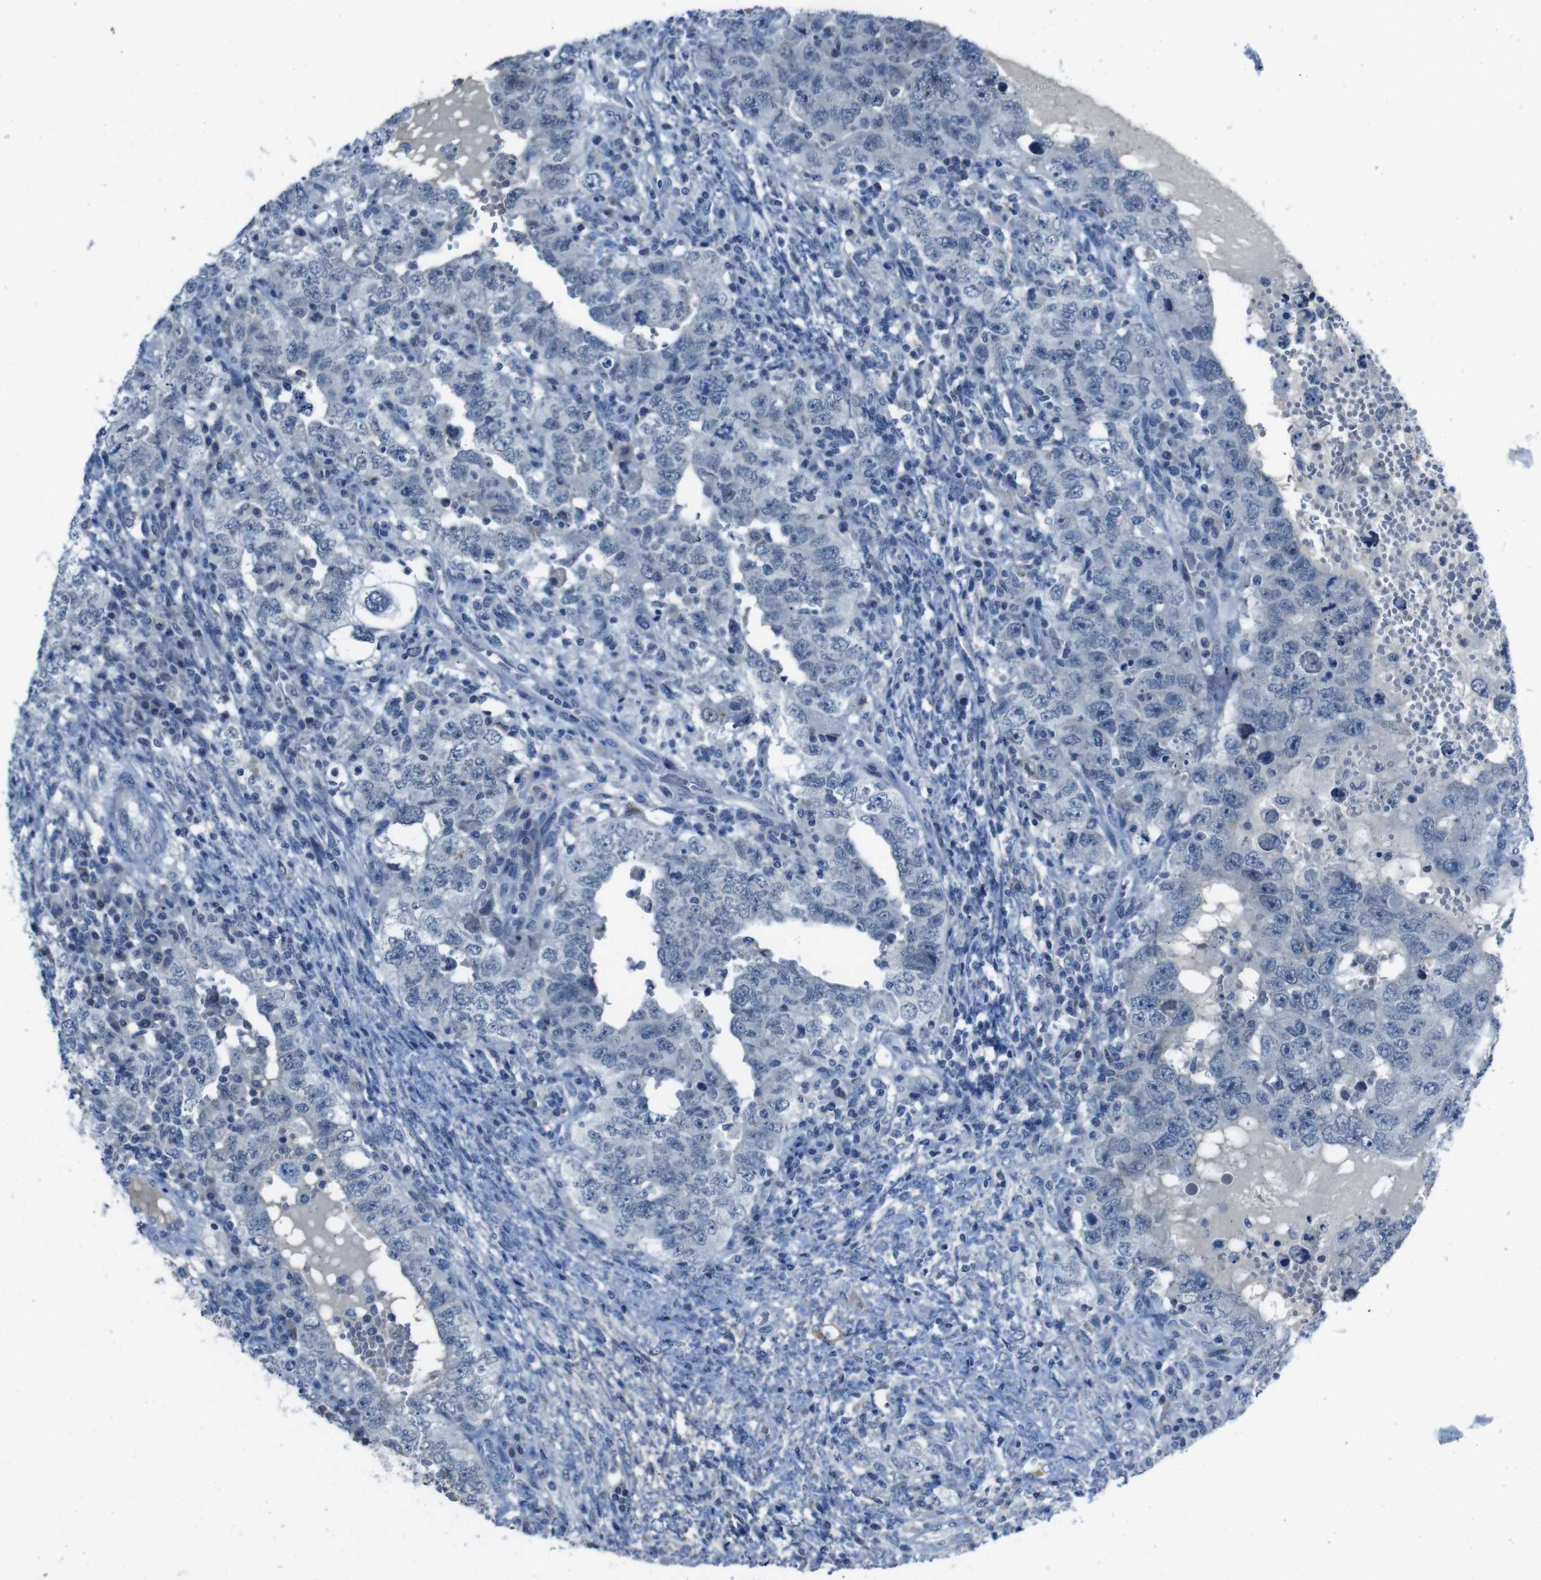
{"staining": {"intensity": "negative", "quantity": "none", "location": "none"}, "tissue": "testis cancer", "cell_type": "Tumor cells", "image_type": "cancer", "snomed": [{"axis": "morphology", "description": "Carcinoma, Embryonal, NOS"}, {"axis": "topography", "description": "Testis"}], "caption": "DAB (3,3'-diaminobenzidine) immunohistochemical staining of human testis cancer shows no significant positivity in tumor cells.", "gene": "CDHR2", "patient": {"sex": "male", "age": 26}}